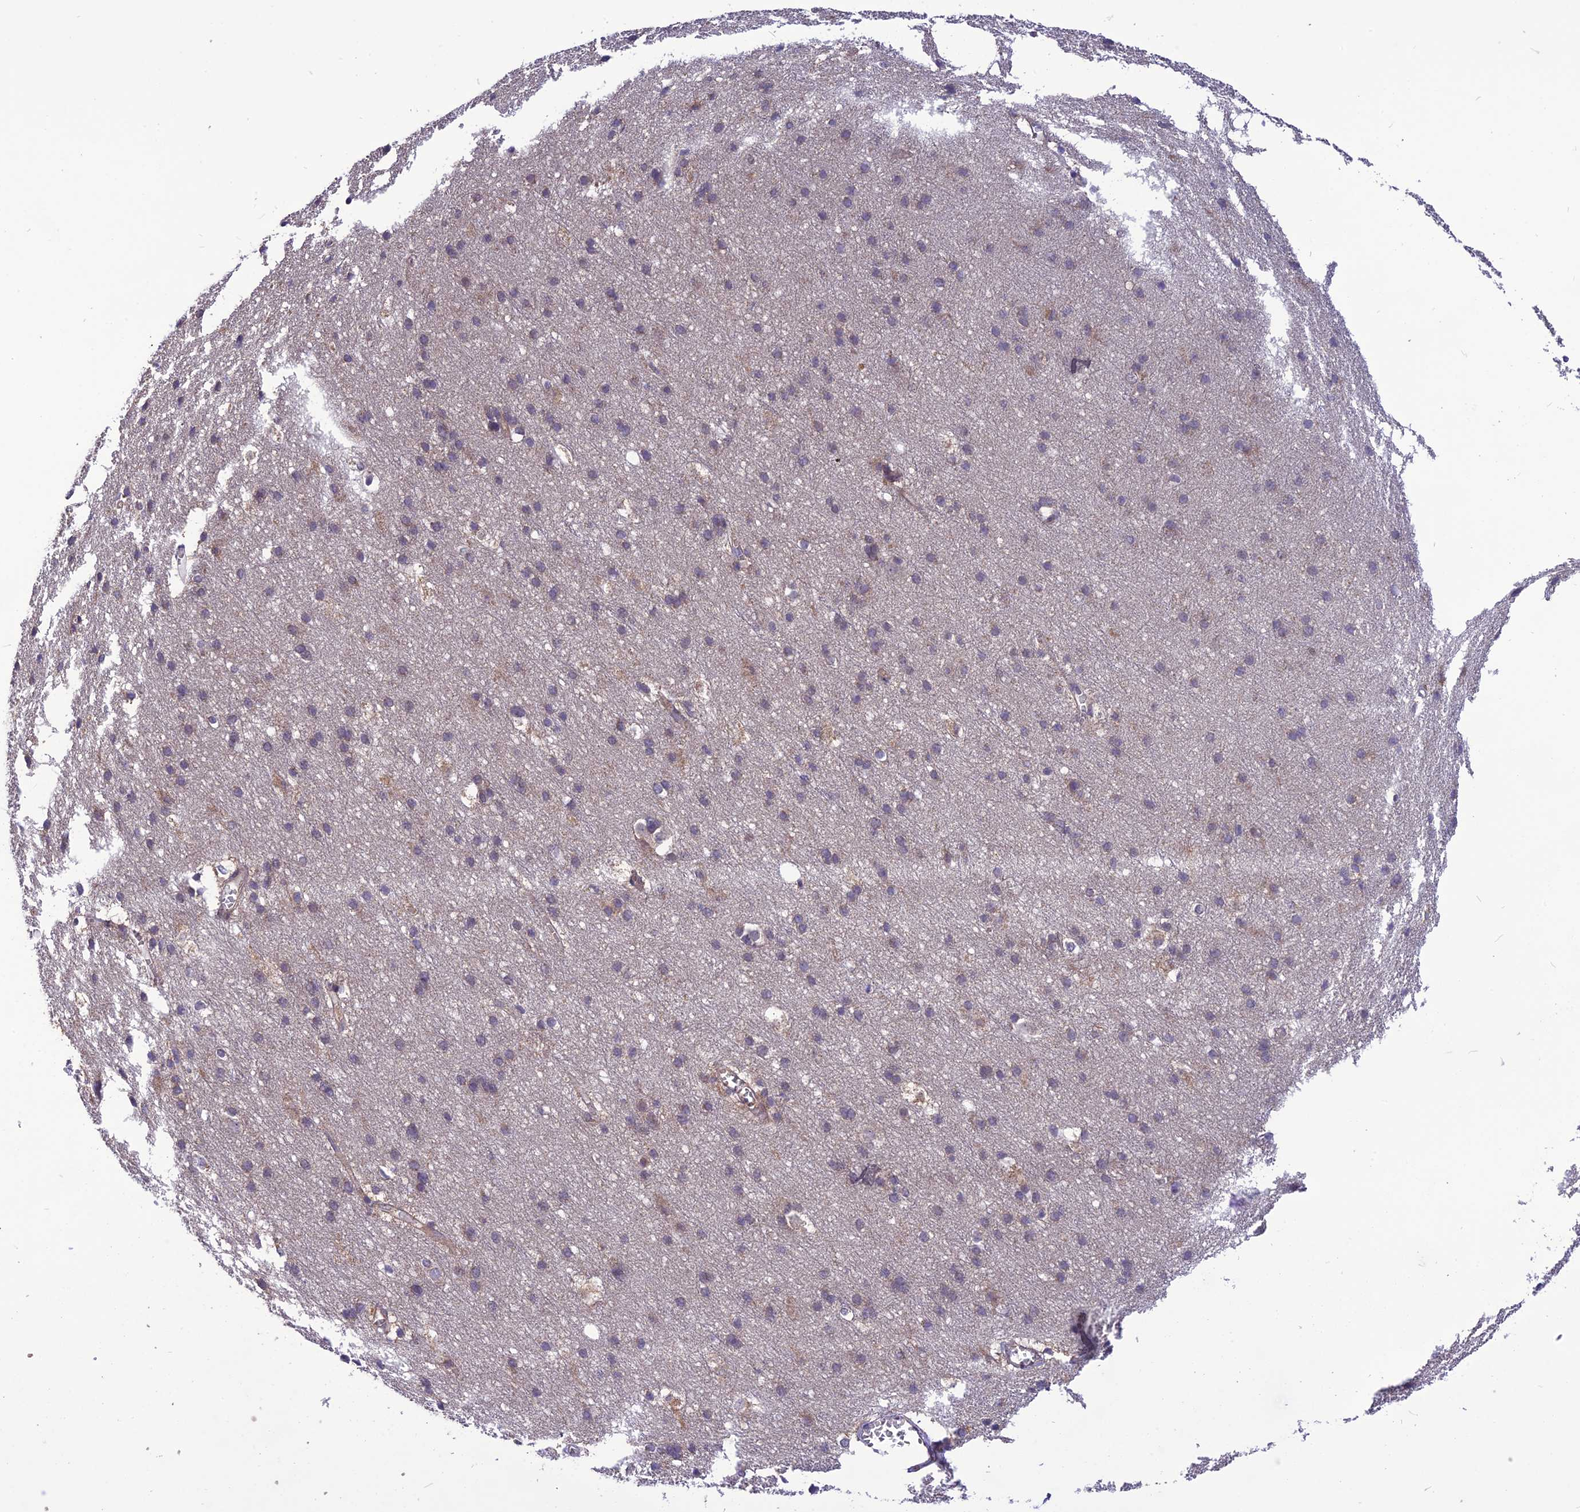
{"staining": {"intensity": "weak", "quantity": "25%-75%", "location": "cytoplasmic/membranous"}, "tissue": "cerebral cortex", "cell_type": "Endothelial cells", "image_type": "normal", "snomed": [{"axis": "morphology", "description": "Normal tissue, NOS"}, {"axis": "topography", "description": "Cerebral cortex"}], "caption": "IHC micrograph of benign cerebral cortex stained for a protein (brown), which demonstrates low levels of weak cytoplasmic/membranous staining in approximately 25%-75% of endothelial cells.", "gene": "PSMF1", "patient": {"sex": "male", "age": 54}}